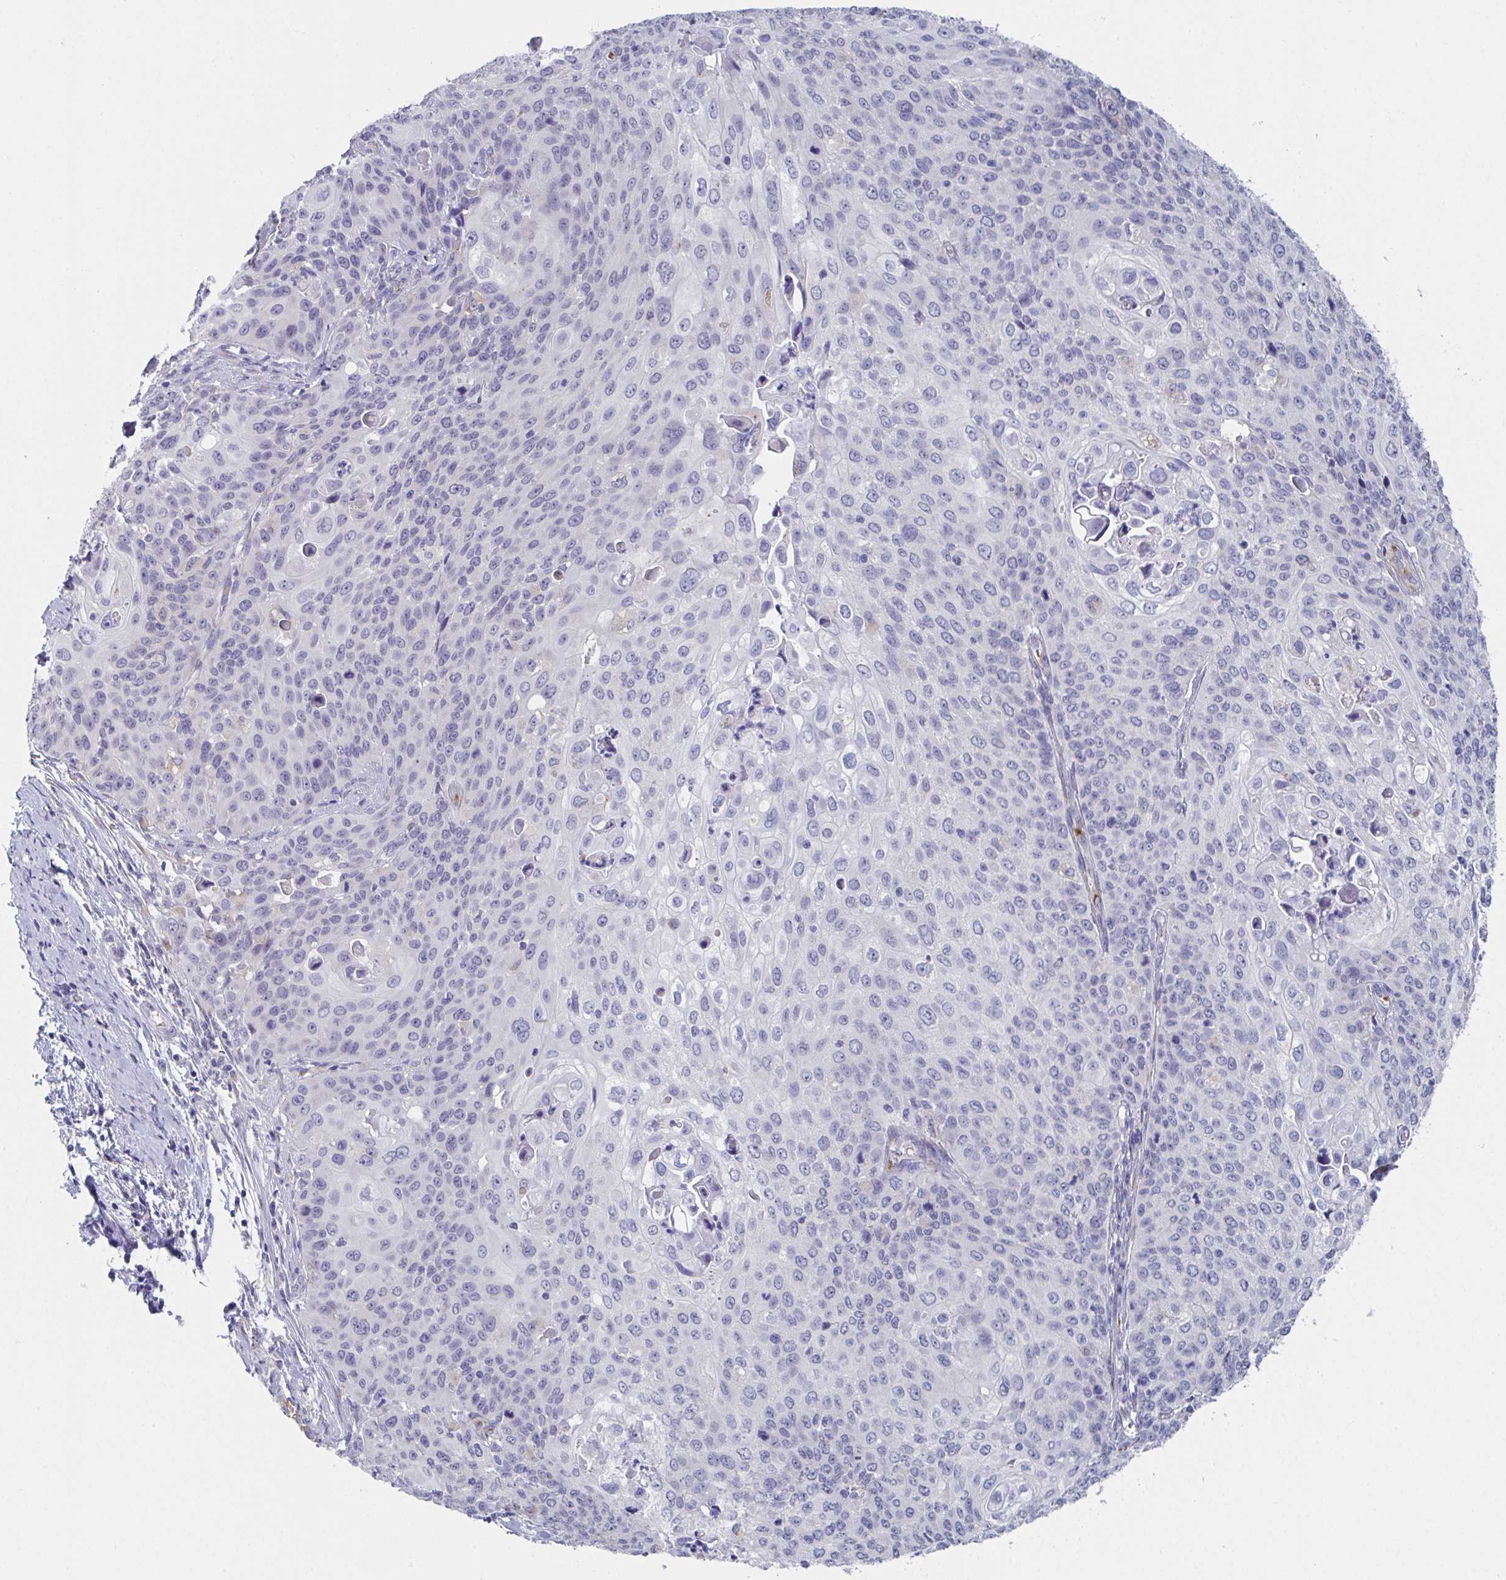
{"staining": {"intensity": "negative", "quantity": "none", "location": "none"}, "tissue": "cervical cancer", "cell_type": "Tumor cells", "image_type": "cancer", "snomed": [{"axis": "morphology", "description": "Squamous cell carcinoma, NOS"}, {"axis": "topography", "description": "Cervix"}], "caption": "An immunohistochemistry histopathology image of squamous cell carcinoma (cervical) is shown. There is no staining in tumor cells of squamous cell carcinoma (cervical).", "gene": "TAS2R39", "patient": {"sex": "female", "age": 65}}